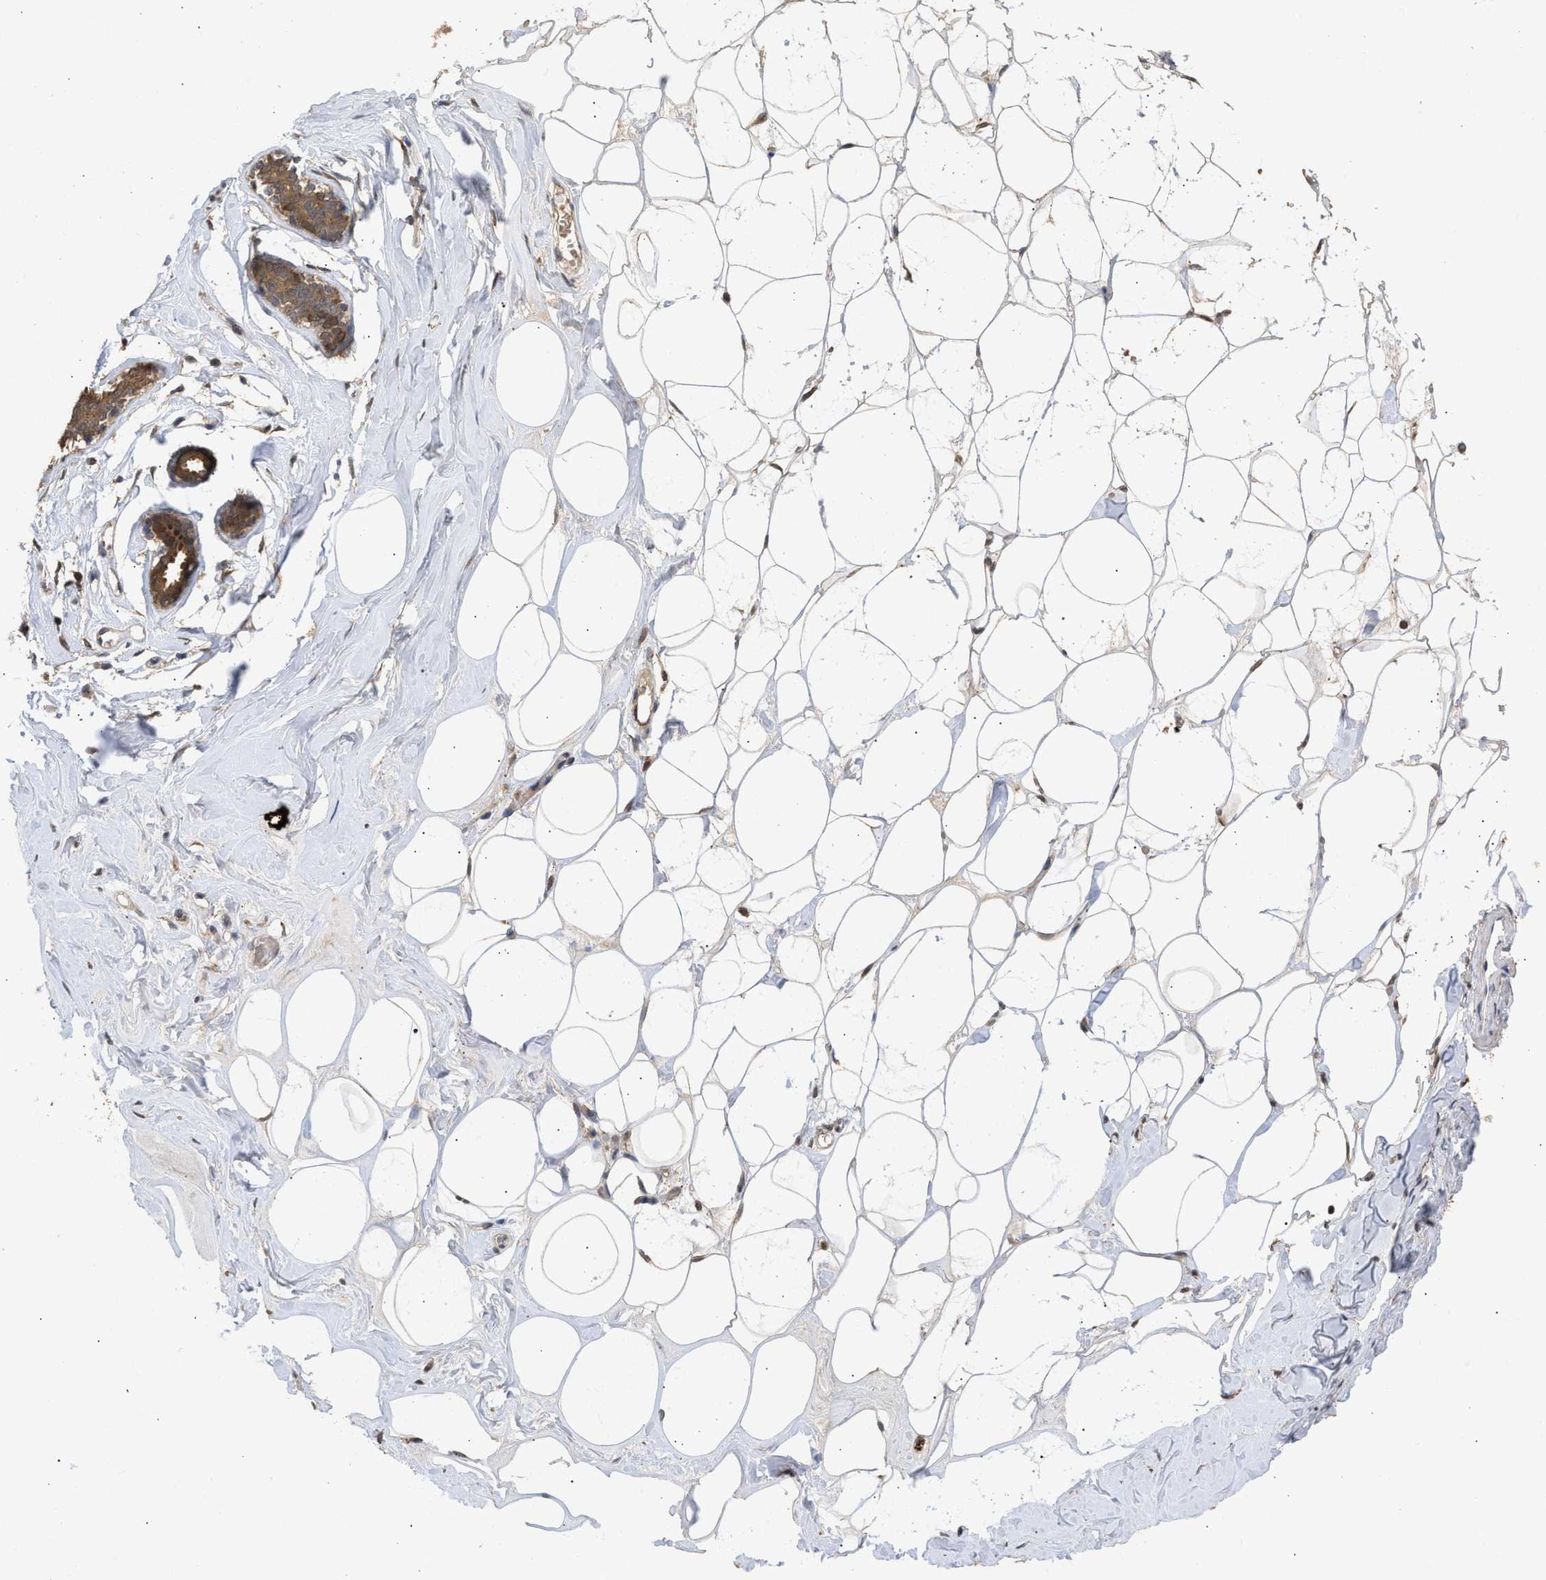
{"staining": {"intensity": "negative", "quantity": "none", "location": "none"}, "tissue": "adipose tissue", "cell_type": "Adipocytes", "image_type": "normal", "snomed": [{"axis": "morphology", "description": "Normal tissue, NOS"}, {"axis": "morphology", "description": "Fibrosis, NOS"}, {"axis": "topography", "description": "Breast"}, {"axis": "topography", "description": "Adipose tissue"}], "caption": "Protein analysis of benign adipose tissue displays no significant expression in adipocytes. (Brightfield microscopy of DAB immunohistochemistry at high magnification).", "gene": "FITM1", "patient": {"sex": "female", "age": 39}}